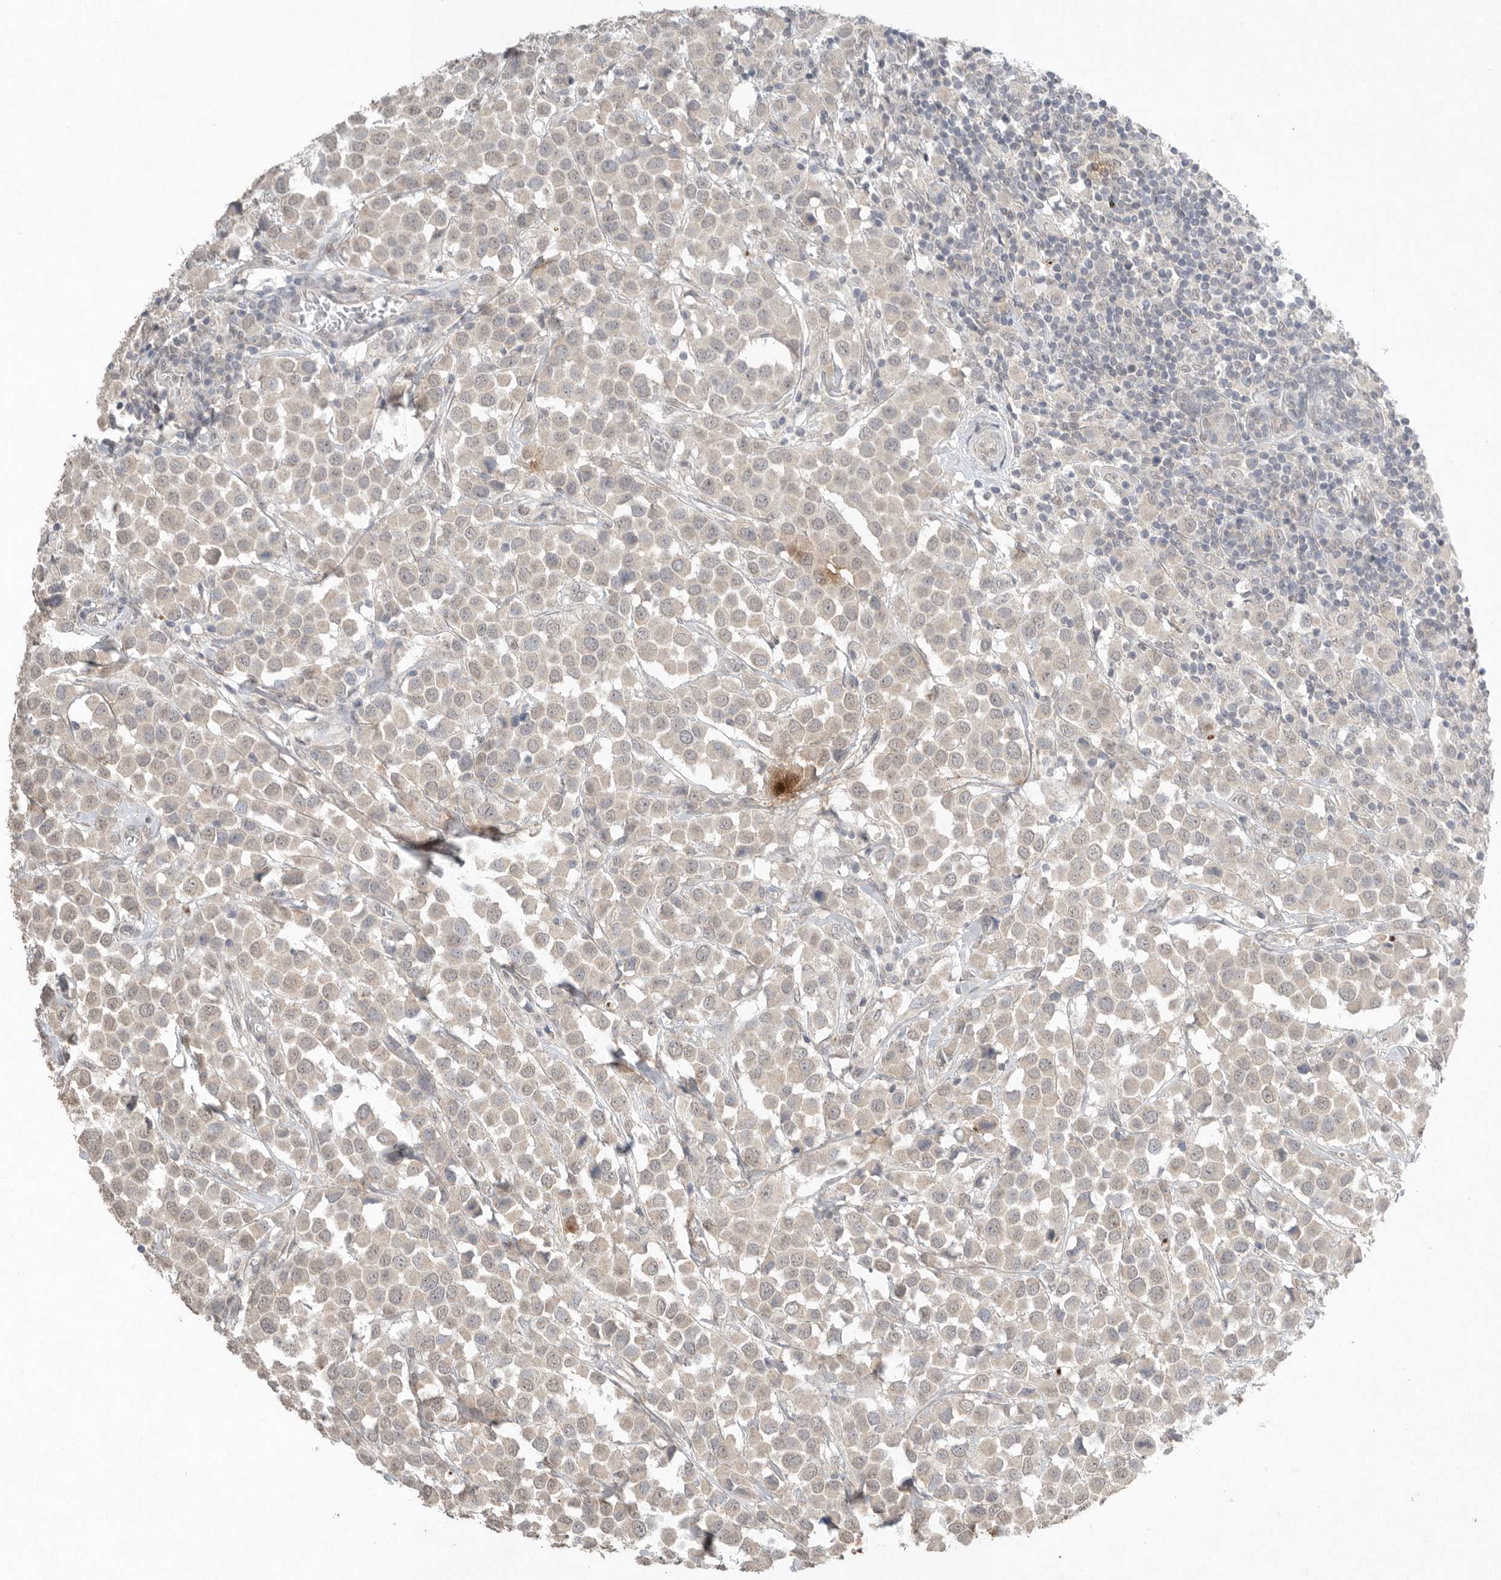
{"staining": {"intensity": "weak", "quantity": "<25%", "location": "cytoplasmic/membranous"}, "tissue": "breast cancer", "cell_type": "Tumor cells", "image_type": "cancer", "snomed": [{"axis": "morphology", "description": "Duct carcinoma"}, {"axis": "topography", "description": "Breast"}], "caption": "IHC of human intraductal carcinoma (breast) exhibits no staining in tumor cells.", "gene": "KLK5", "patient": {"sex": "female", "age": 61}}